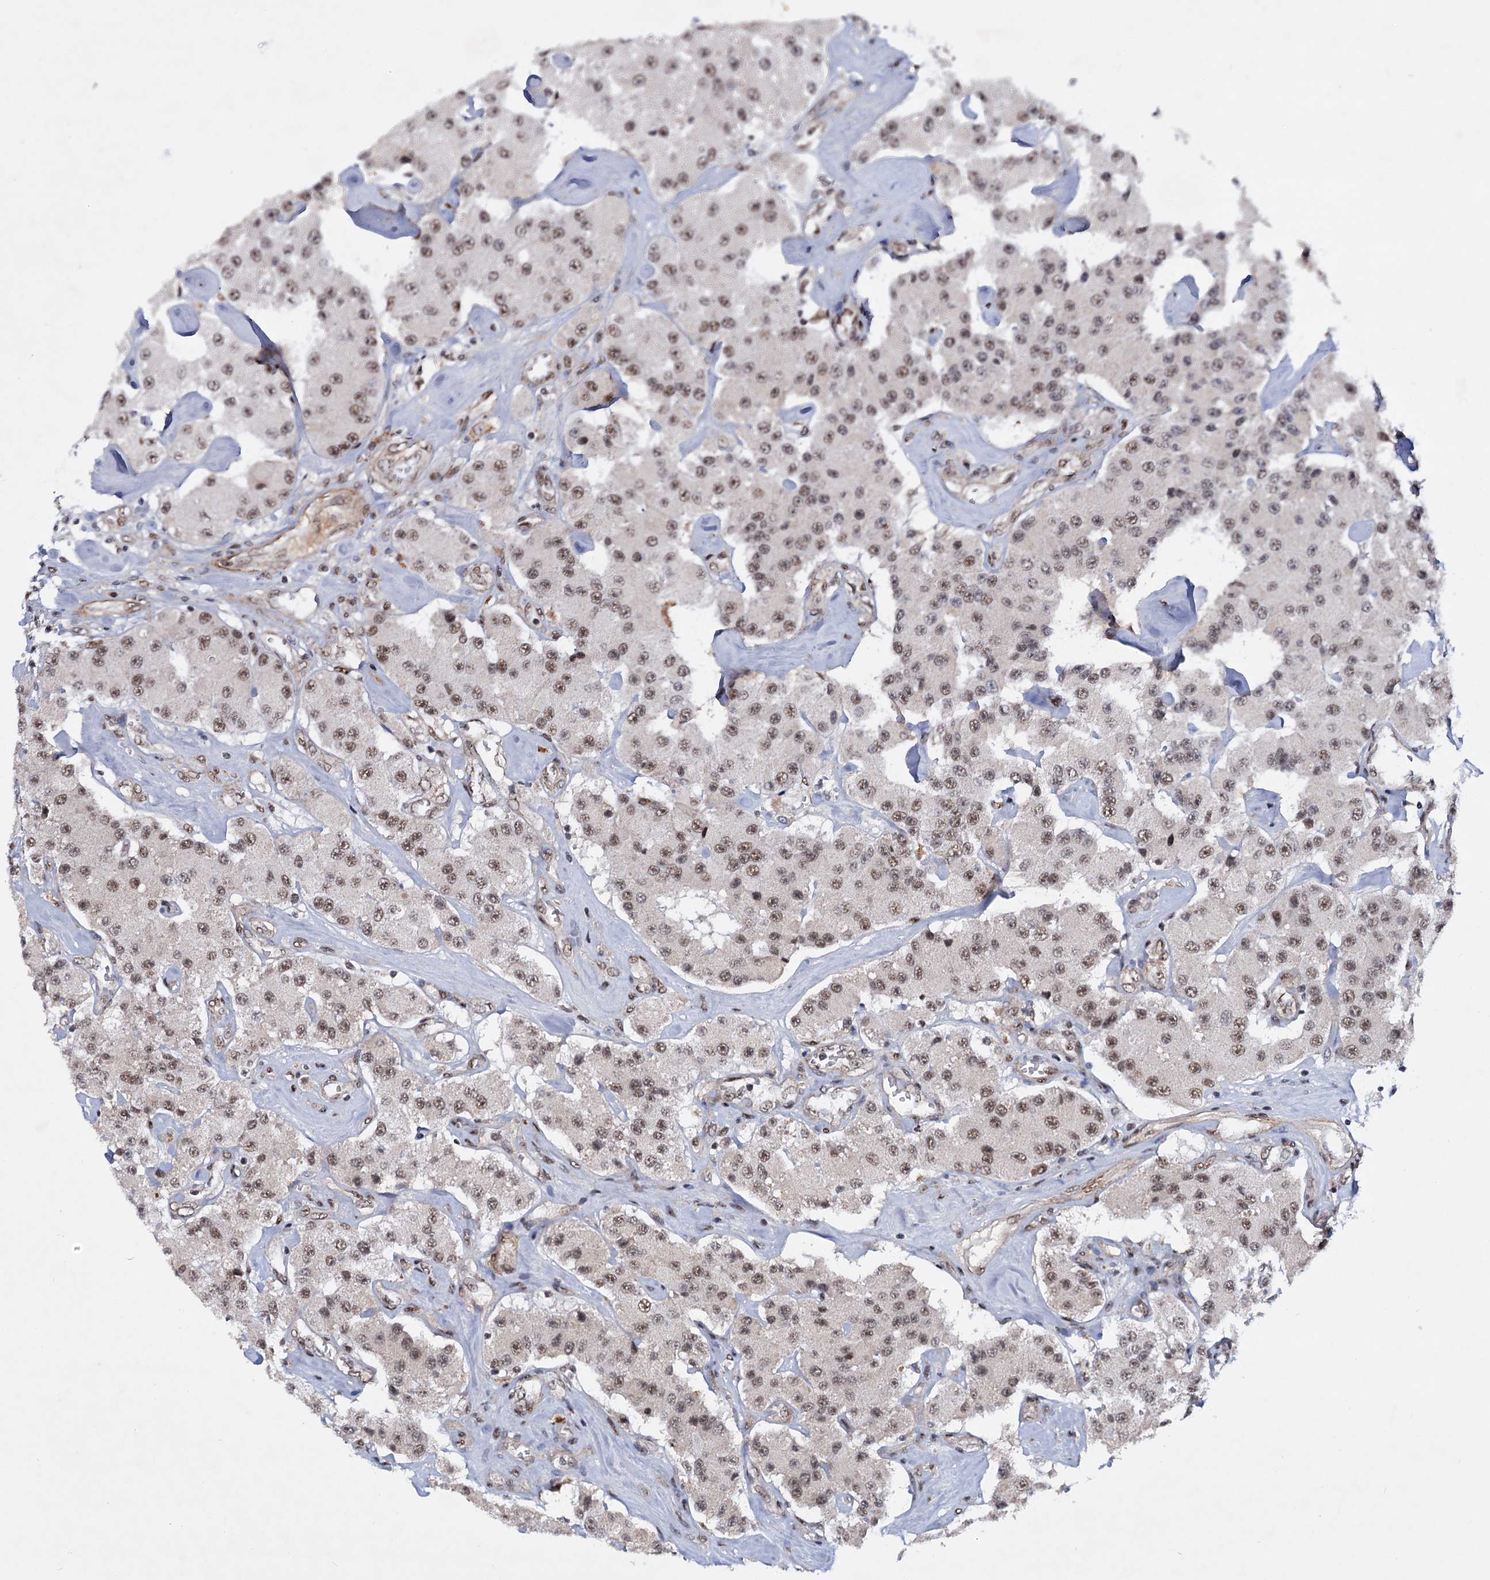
{"staining": {"intensity": "moderate", "quantity": ">75%", "location": "nuclear"}, "tissue": "carcinoid", "cell_type": "Tumor cells", "image_type": "cancer", "snomed": [{"axis": "morphology", "description": "Carcinoid, malignant, NOS"}, {"axis": "topography", "description": "Pancreas"}], "caption": "High-power microscopy captured an IHC micrograph of carcinoid, revealing moderate nuclear expression in about >75% of tumor cells.", "gene": "TBC1D12", "patient": {"sex": "male", "age": 41}}